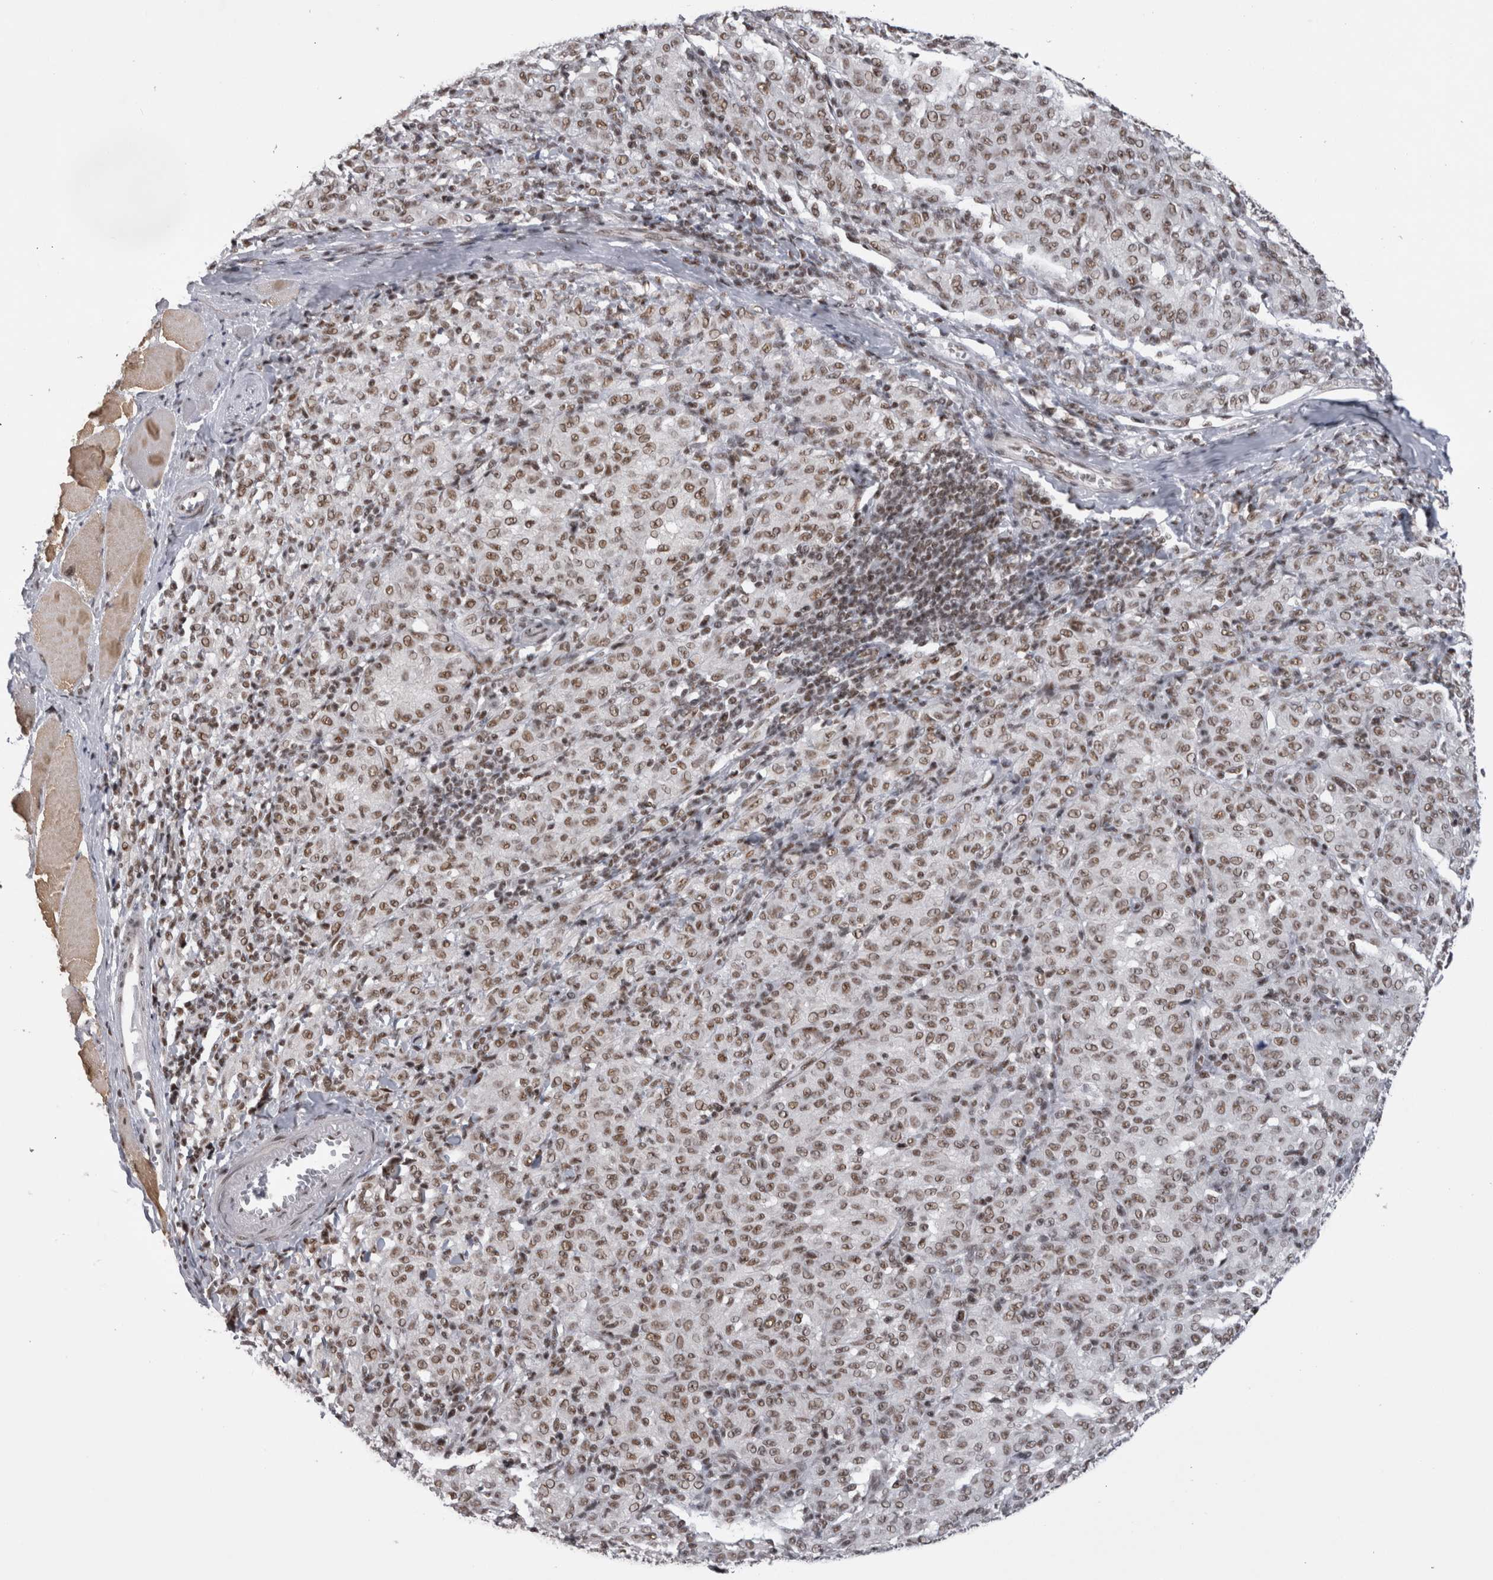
{"staining": {"intensity": "moderate", "quantity": ">75%", "location": "nuclear"}, "tissue": "melanoma", "cell_type": "Tumor cells", "image_type": "cancer", "snomed": [{"axis": "morphology", "description": "Malignant melanoma, NOS"}, {"axis": "topography", "description": "Skin"}], "caption": "Malignant melanoma was stained to show a protein in brown. There is medium levels of moderate nuclear positivity in approximately >75% of tumor cells. (DAB IHC with brightfield microscopy, high magnification).", "gene": "CDK11A", "patient": {"sex": "female", "age": 72}}